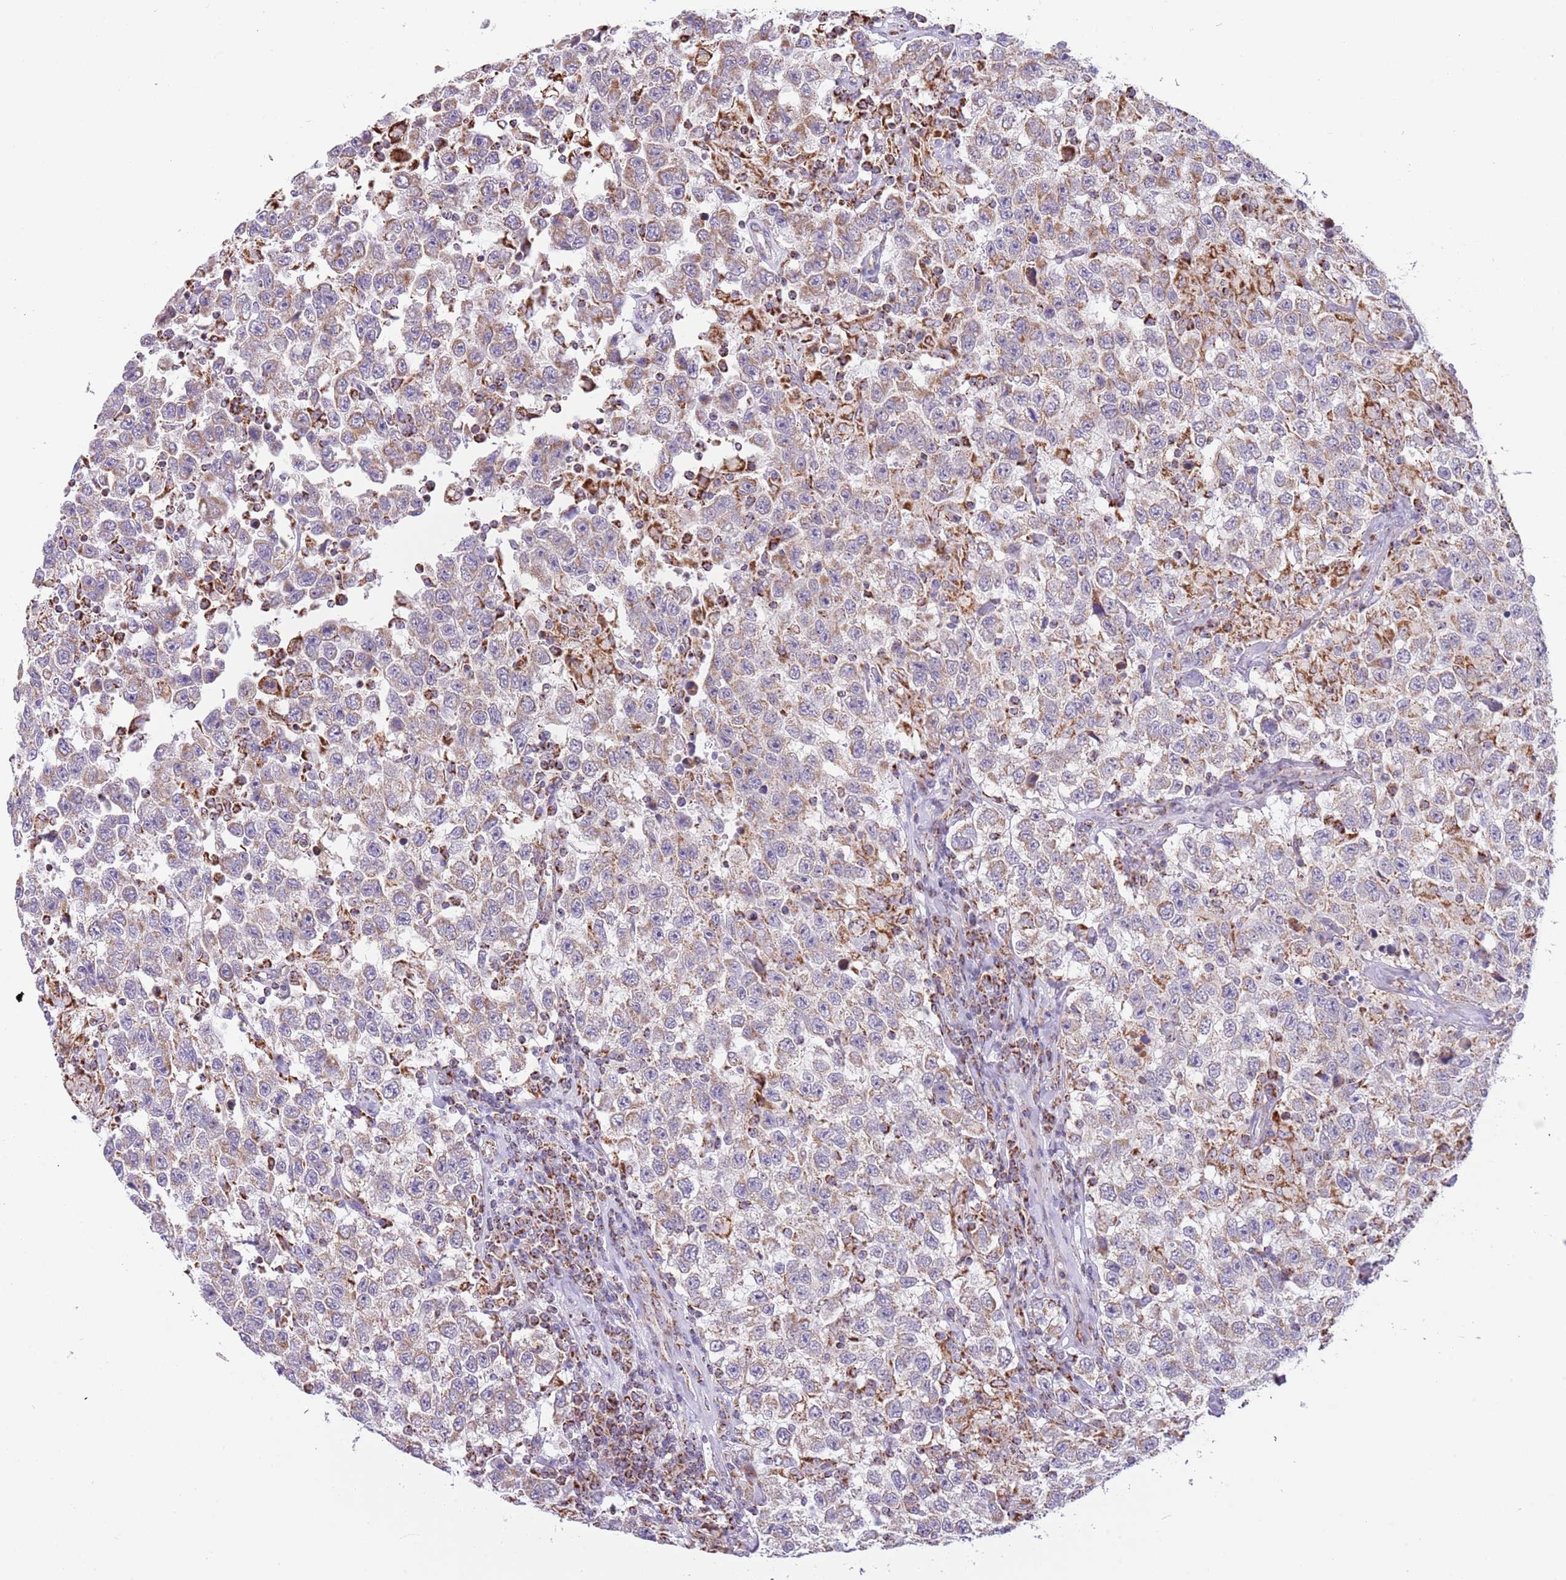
{"staining": {"intensity": "weak", "quantity": "25%-75%", "location": "cytoplasmic/membranous"}, "tissue": "testis cancer", "cell_type": "Tumor cells", "image_type": "cancer", "snomed": [{"axis": "morphology", "description": "Seminoma, NOS"}, {"axis": "topography", "description": "Testis"}], "caption": "Brown immunohistochemical staining in human seminoma (testis) displays weak cytoplasmic/membranous positivity in approximately 25%-75% of tumor cells. The staining is performed using DAB (3,3'-diaminobenzidine) brown chromogen to label protein expression. The nuclei are counter-stained blue using hematoxylin.", "gene": "LHX6", "patient": {"sex": "male", "age": 41}}